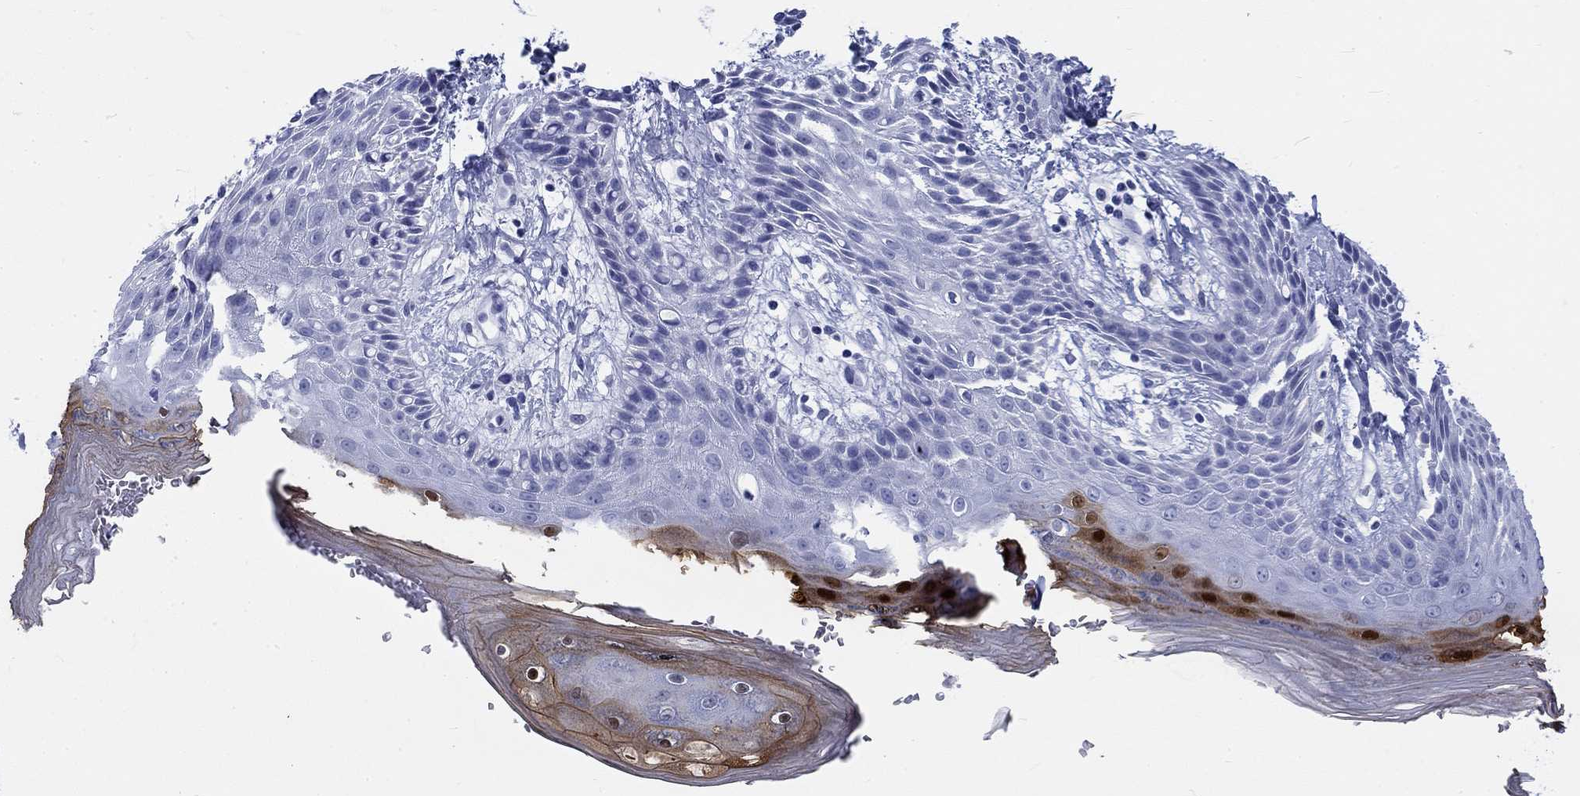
{"staining": {"intensity": "strong", "quantity": "<25%", "location": "cytoplasmic/membranous,nuclear"}, "tissue": "skin", "cell_type": "Epidermal cells", "image_type": "normal", "snomed": [{"axis": "morphology", "description": "Normal tissue, NOS"}, {"axis": "topography", "description": "Anal"}], "caption": "An image of skin stained for a protein shows strong cytoplasmic/membranous,nuclear brown staining in epidermal cells.", "gene": "KRT76", "patient": {"sex": "male", "age": 36}}